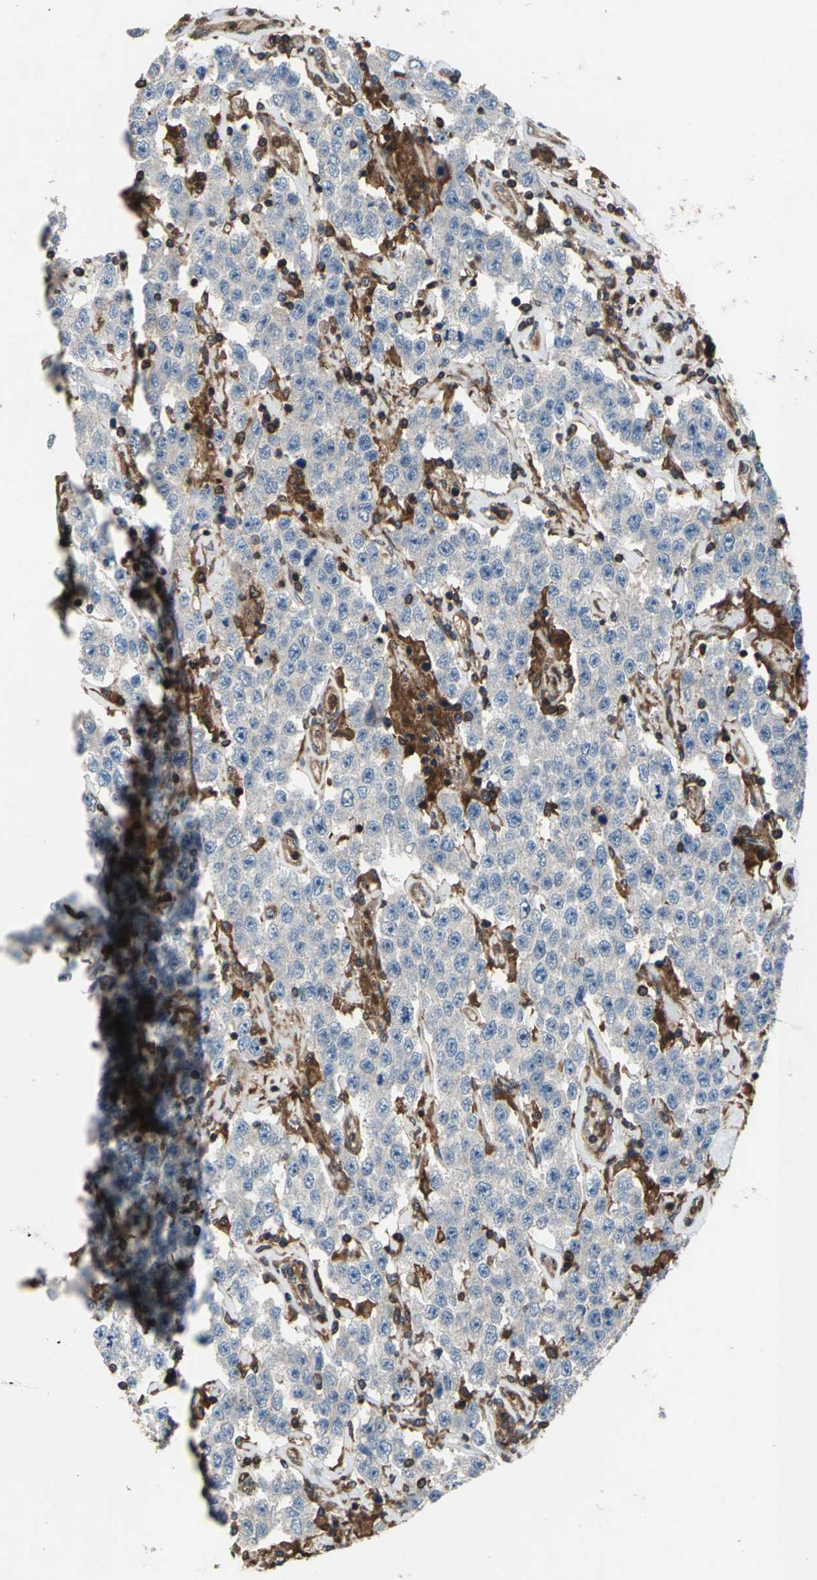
{"staining": {"intensity": "weak", "quantity": "25%-75%", "location": "cytoplasmic/membranous"}, "tissue": "testis cancer", "cell_type": "Tumor cells", "image_type": "cancer", "snomed": [{"axis": "morphology", "description": "Seminoma, NOS"}, {"axis": "topography", "description": "Testis"}], "caption": "The immunohistochemical stain labels weak cytoplasmic/membranous expression in tumor cells of testis cancer (seminoma) tissue. Using DAB (brown) and hematoxylin (blue) stains, captured at high magnification using brightfield microscopy.", "gene": "CAPN1", "patient": {"sex": "male", "age": 52}}